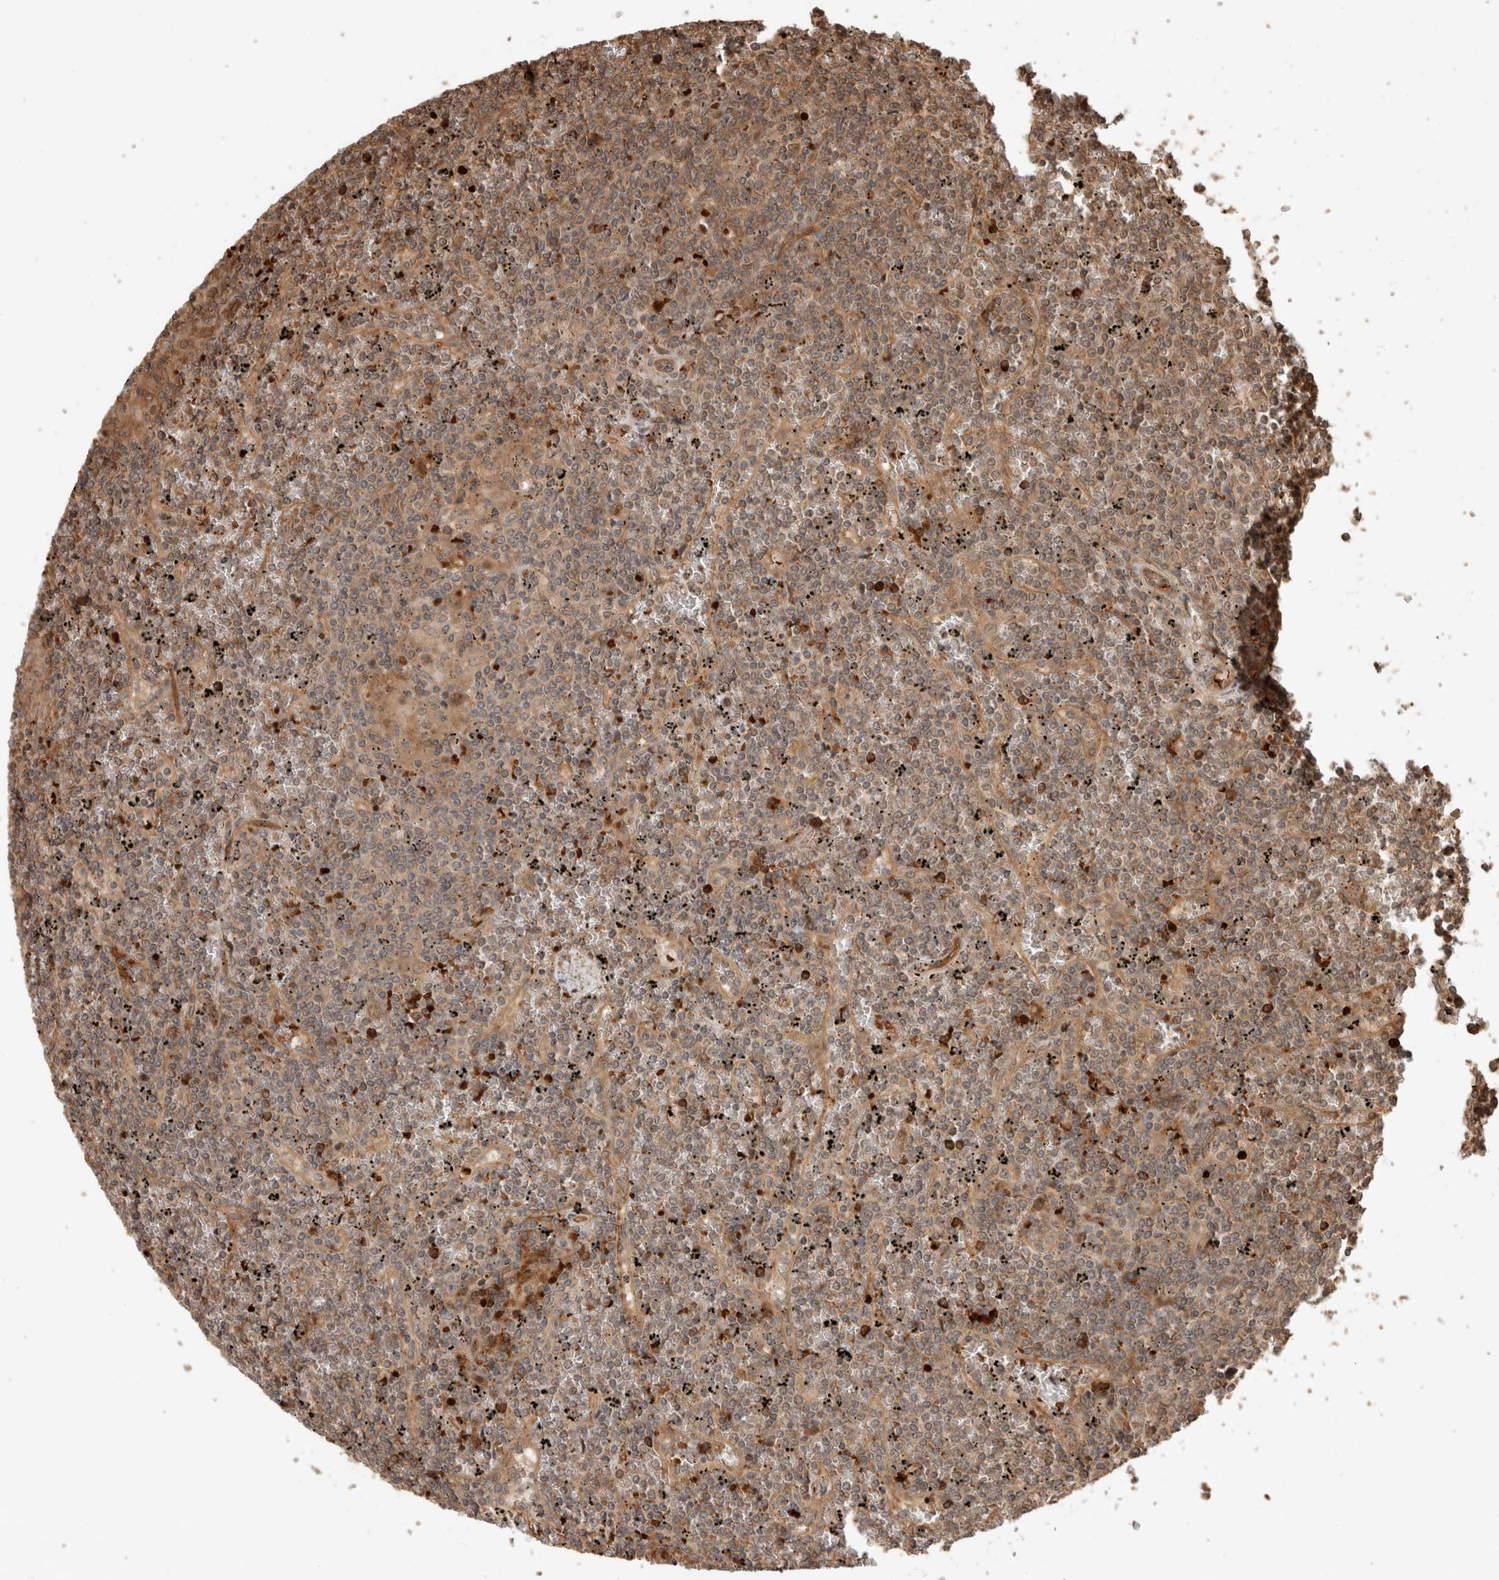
{"staining": {"intensity": "moderate", "quantity": ">75%", "location": "cytoplasmic/membranous"}, "tissue": "lymphoma", "cell_type": "Tumor cells", "image_type": "cancer", "snomed": [{"axis": "morphology", "description": "Malignant lymphoma, non-Hodgkin's type, Low grade"}, {"axis": "topography", "description": "Spleen"}], "caption": "Lymphoma stained with DAB IHC shows medium levels of moderate cytoplasmic/membranous expression in about >75% of tumor cells.", "gene": "OTUD6B", "patient": {"sex": "female", "age": 19}}